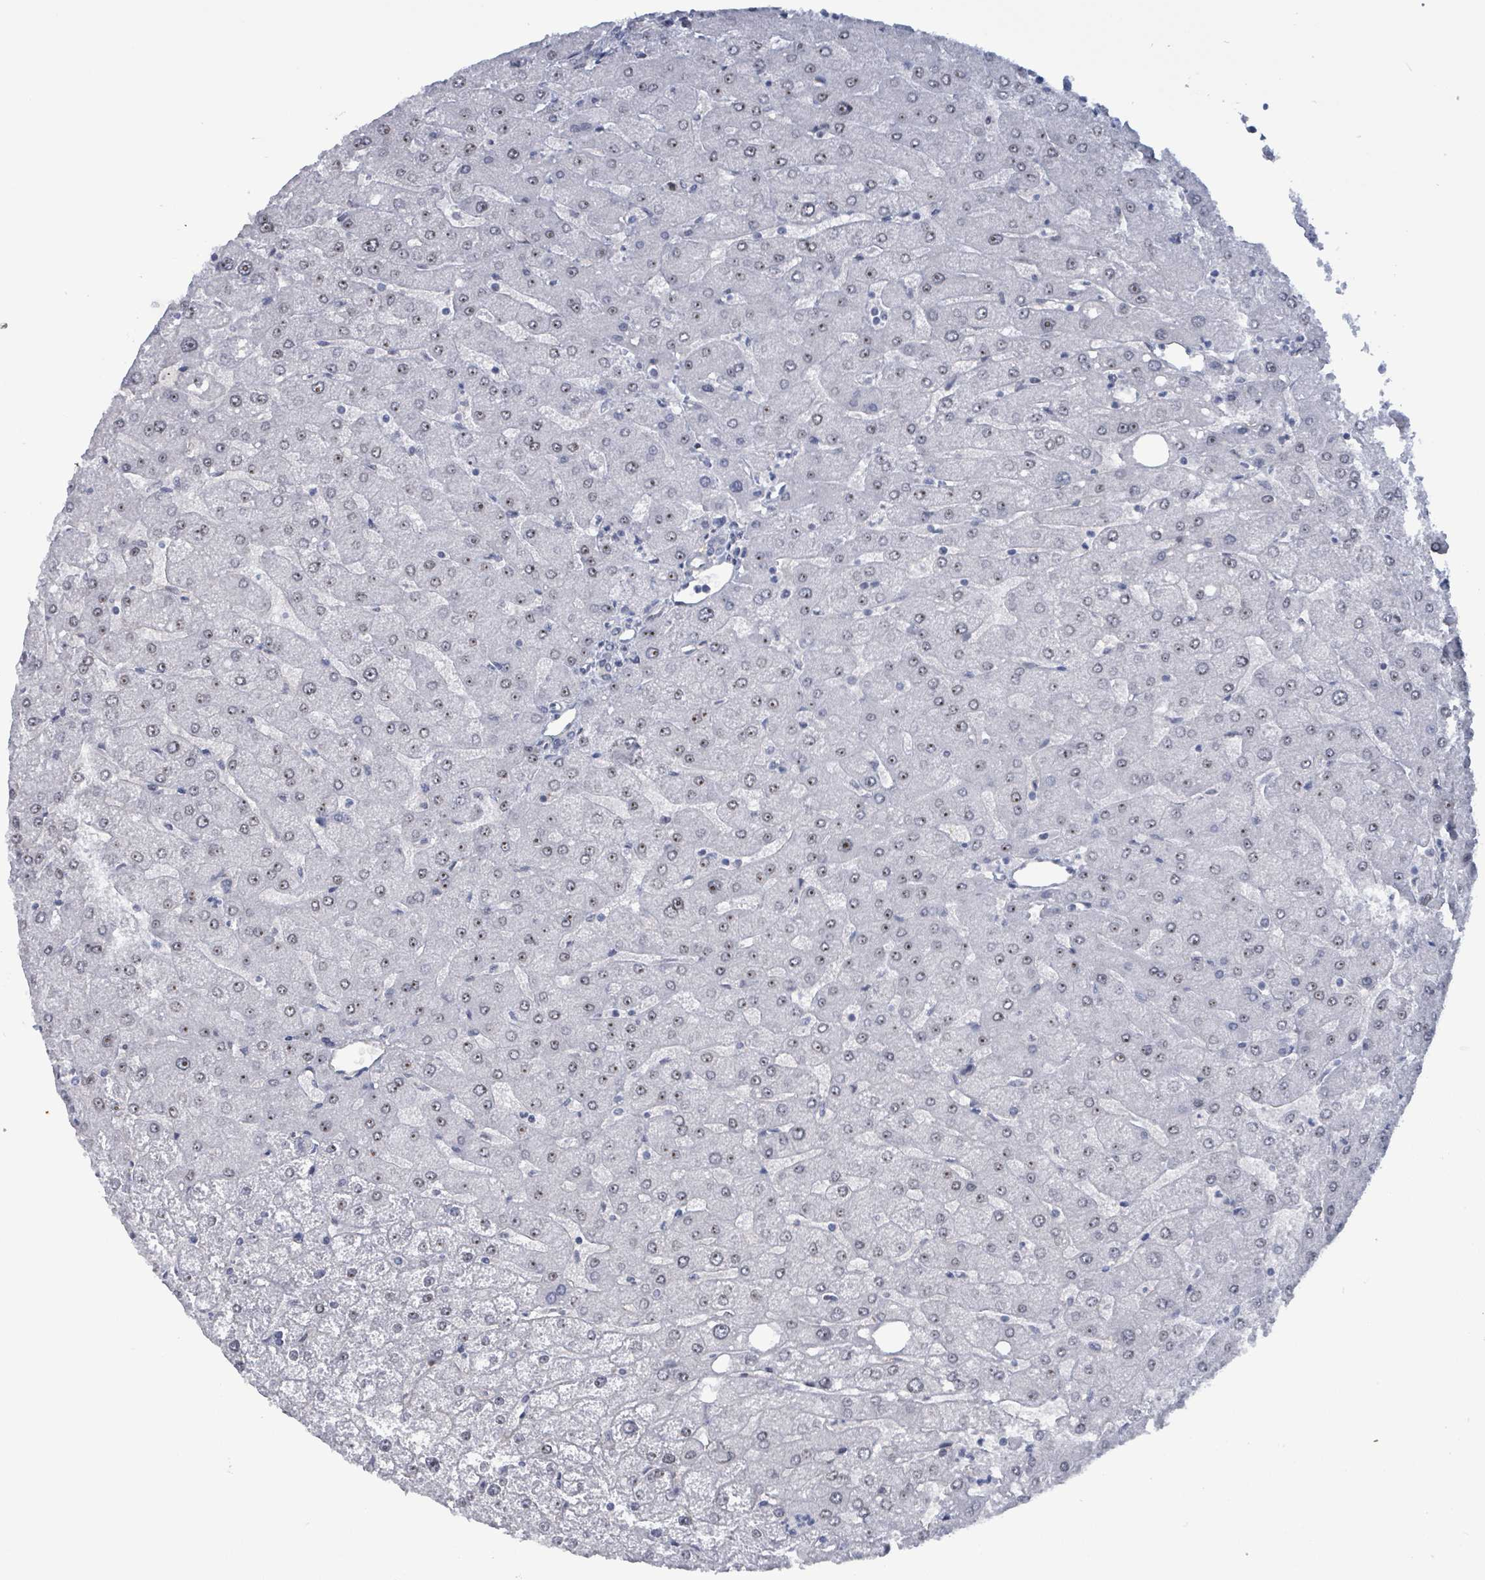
{"staining": {"intensity": "negative", "quantity": "none", "location": "none"}, "tissue": "liver", "cell_type": "Cholangiocytes", "image_type": "normal", "snomed": [{"axis": "morphology", "description": "Normal tissue, NOS"}, {"axis": "topography", "description": "Liver"}], "caption": "DAB immunohistochemical staining of normal liver displays no significant expression in cholangiocytes.", "gene": "RRN3", "patient": {"sex": "male", "age": 67}}